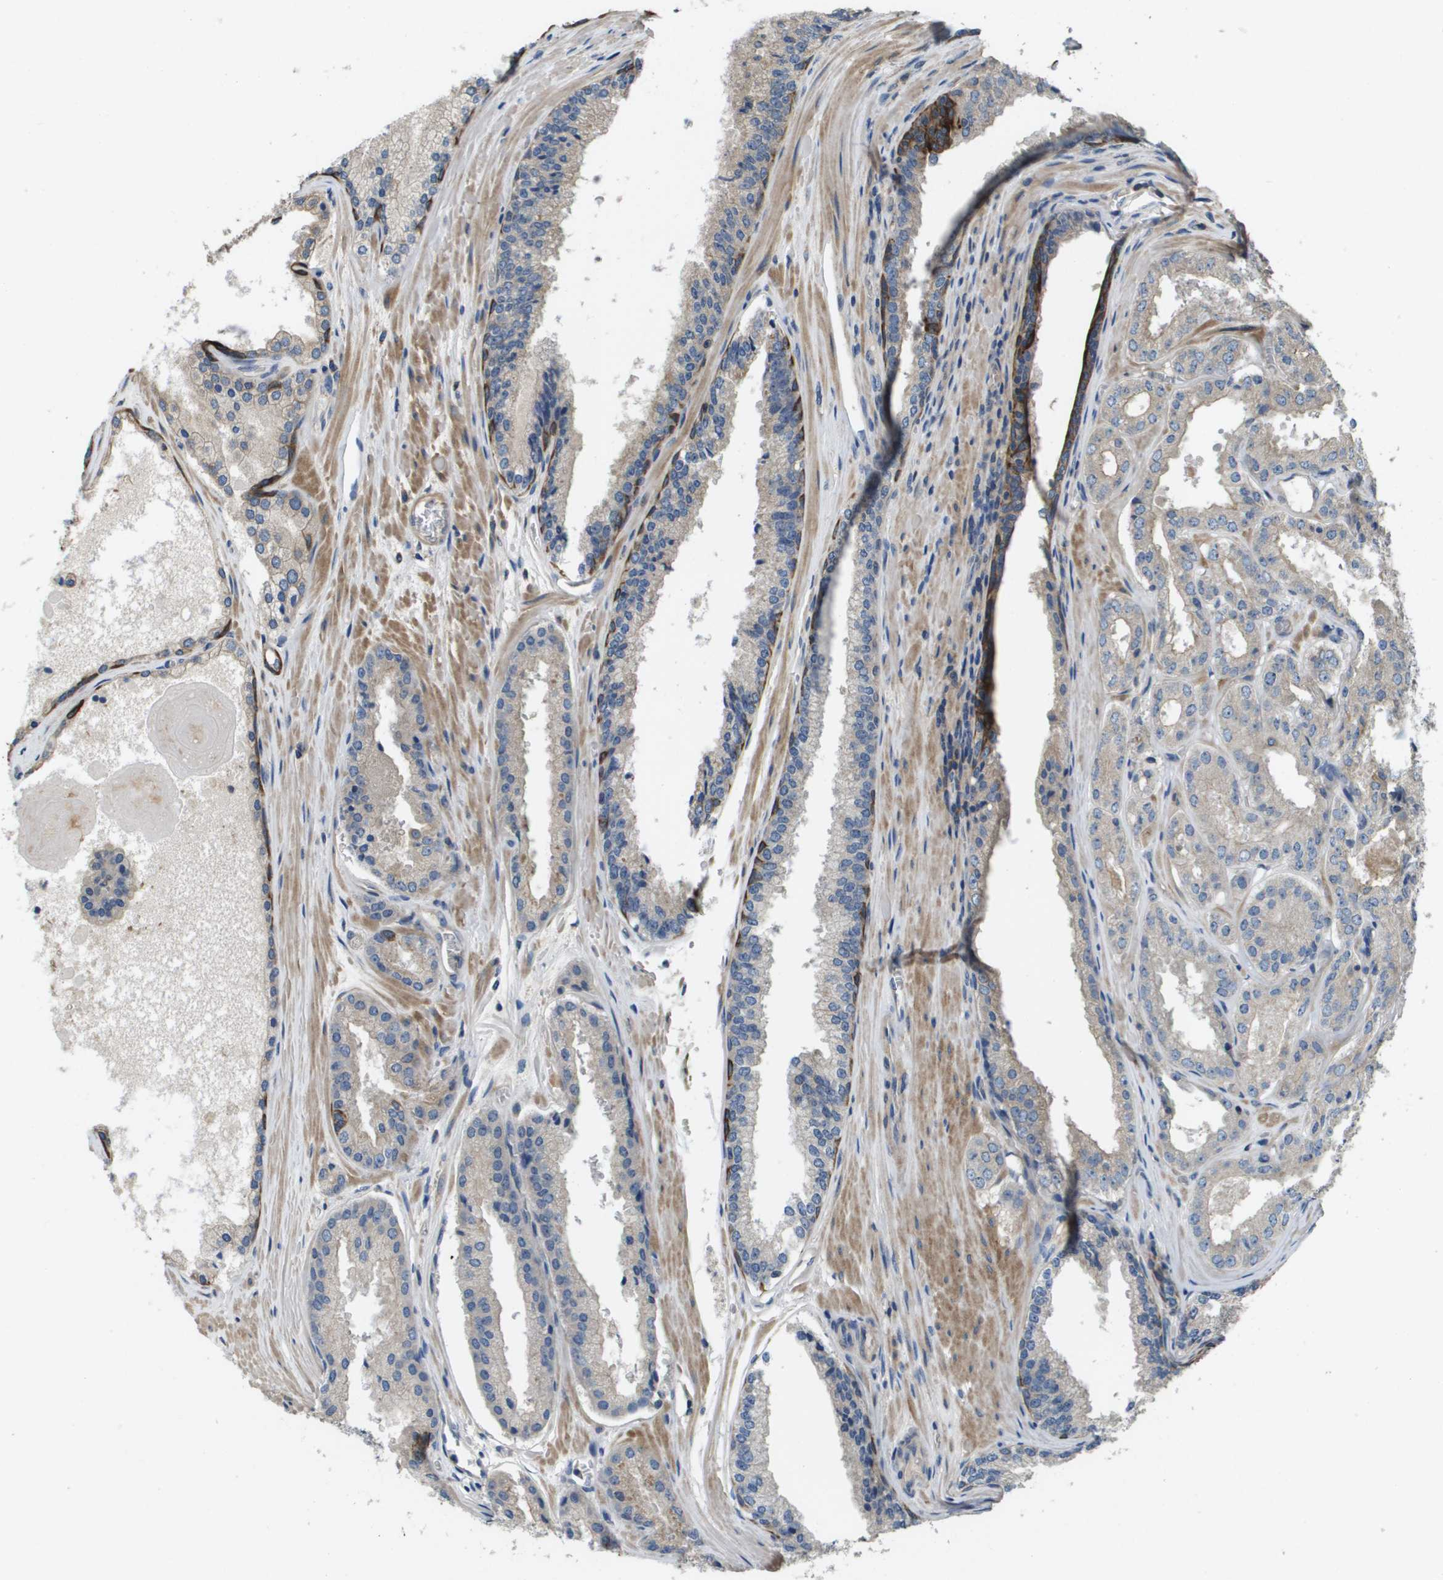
{"staining": {"intensity": "weak", "quantity": "<25%", "location": "cytoplasmic/membranous"}, "tissue": "prostate cancer", "cell_type": "Tumor cells", "image_type": "cancer", "snomed": [{"axis": "morphology", "description": "Adenocarcinoma, High grade"}, {"axis": "topography", "description": "Prostate"}], "caption": "Immunohistochemistry photomicrograph of neoplastic tissue: human prostate cancer stained with DAB (3,3'-diaminobenzidine) displays no significant protein positivity in tumor cells. The staining was performed using DAB (3,3'-diaminobenzidine) to visualize the protein expression in brown, while the nuclei were stained in blue with hematoxylin (Magnification: 20x).", "gene": "KRT23", "patient": {"sex": "male", "age": 65}}